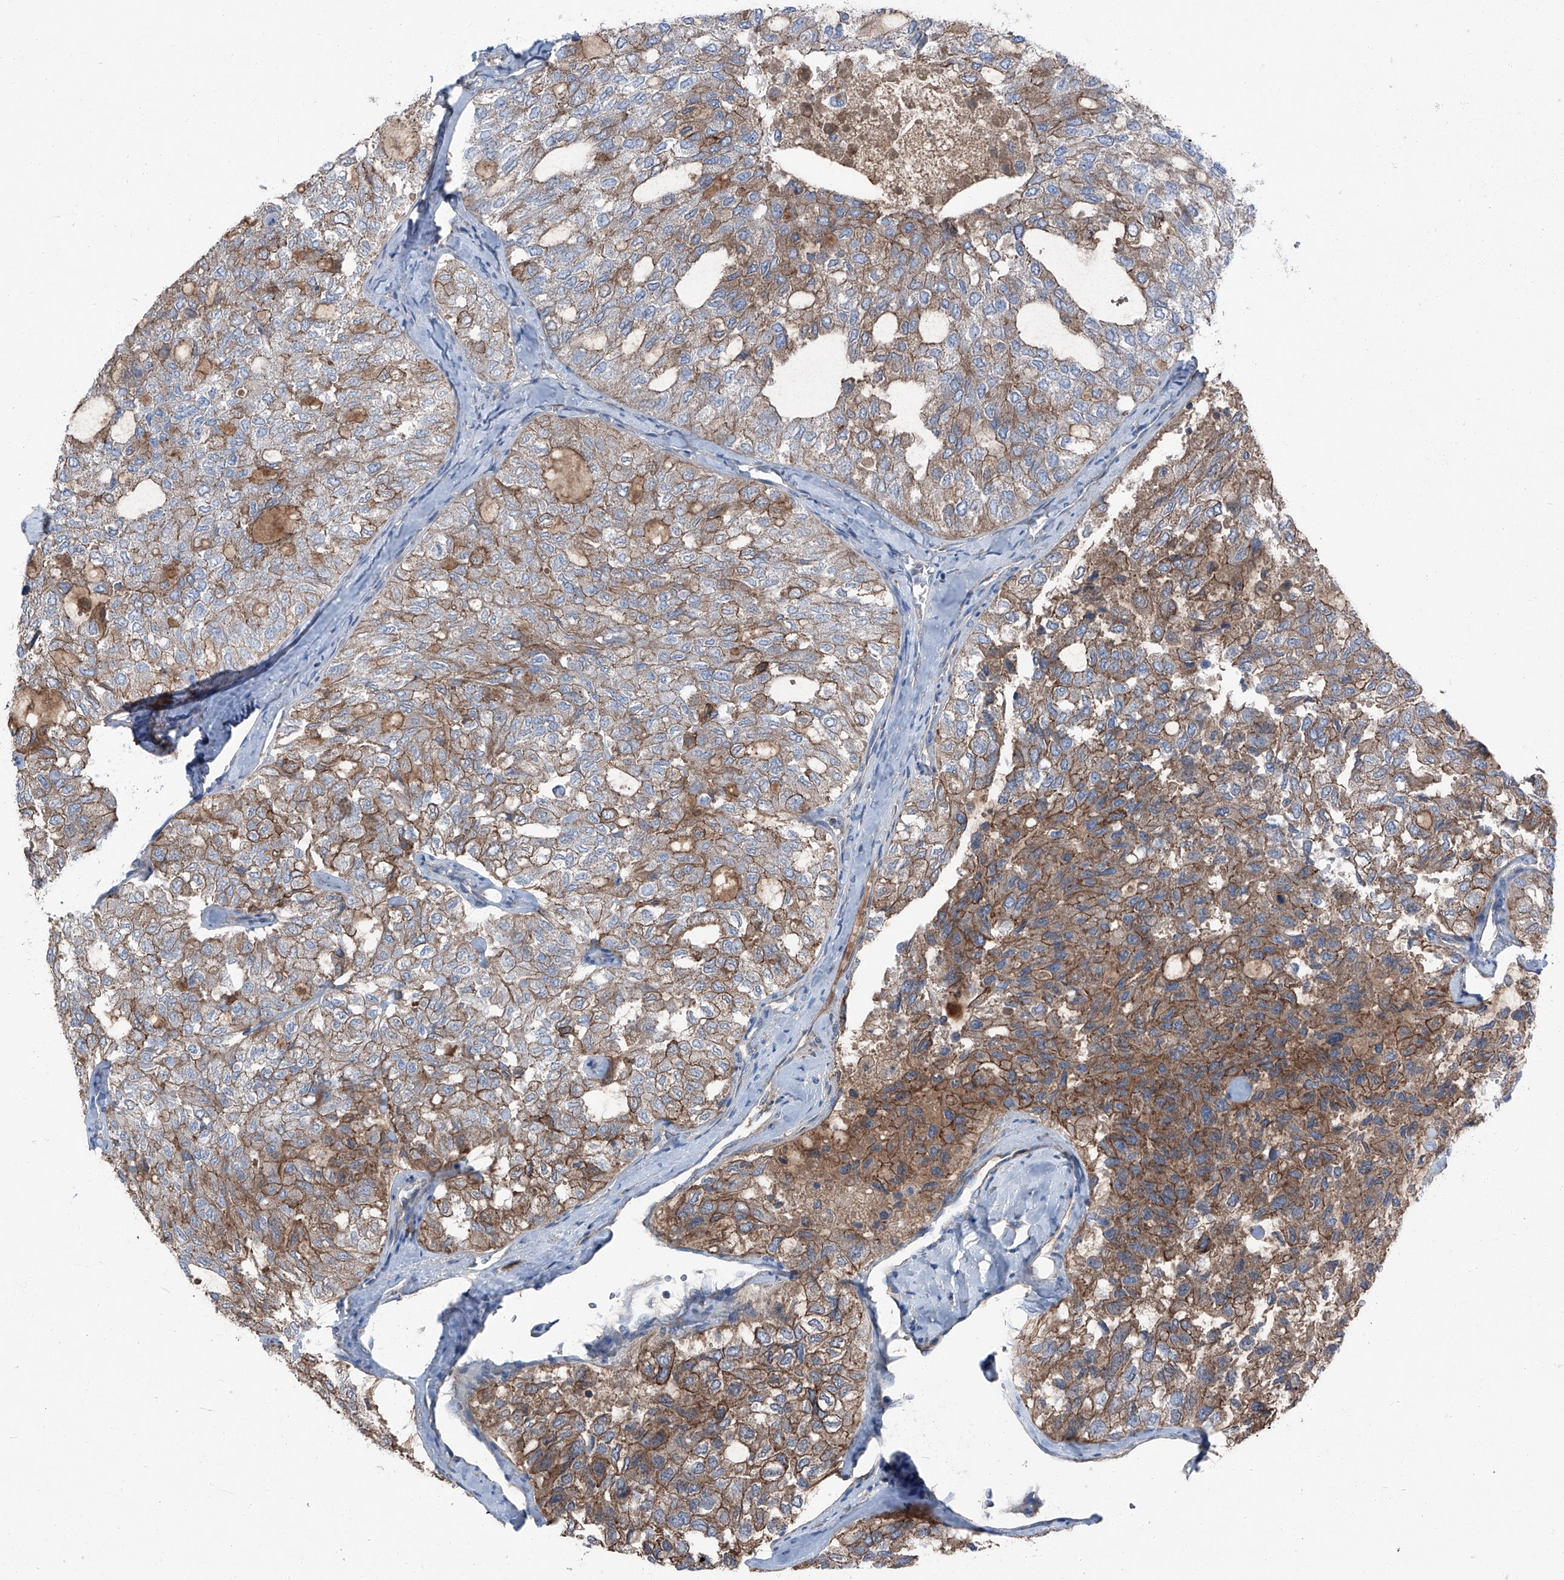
{"staining": {"intensity": "moderate", "quantity": "25%-75%", "location": "cytoplasmic/membranous"}, "tissue": "thyroid cancer", "cell_type": "Tumor cells", "image_type": "cancer", "snomed": [{"axis": "morphology", "description": "Follicular adenoma carcinoma, NOS"}, {"axis": "topography", "description": "Thyroid gland"}], "caption": "A brown stain shows moderate cytoplasmic/membranous positivity of a protein in thyroid follicular adenoma carcinoma tumor cells.", "gene": "GPR142", "patient": {"sex": "male", "age": 75}}